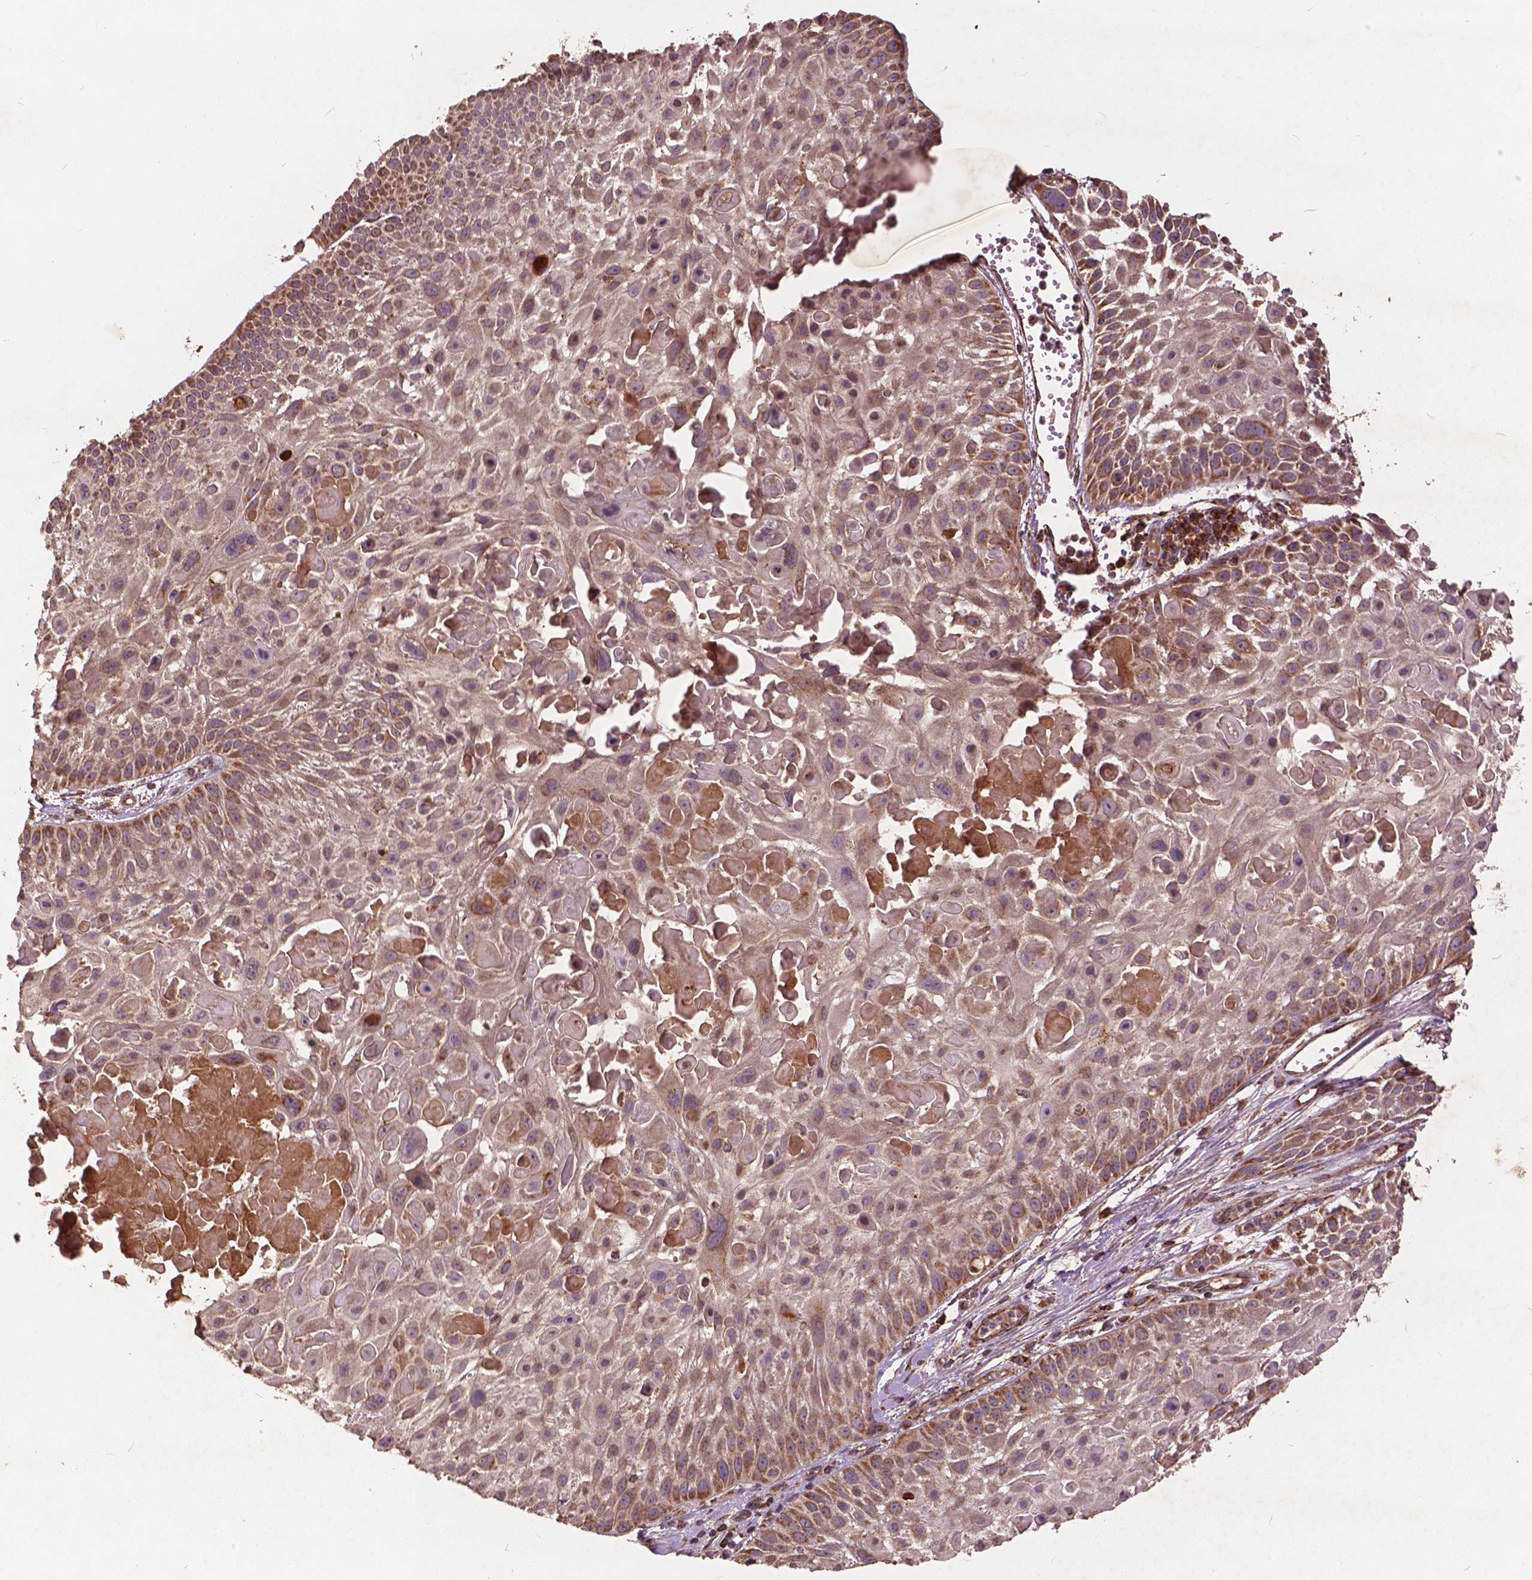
{"staining": {"intensity": "moderate", "quantity": "25%-75%", "location": "cytoplasmic/membranous"}, "tissue": "skin cancer", "cell_type": "Tumor cells", "image_type": "cancer", "snomed": [{"axis": "morphology", "description": "Squamous cell carcinoma, NOS"}, {"axis": "topography", "description": "Skin"}, {"axis": "topography", "description": "Anal"}], "caption": "Brown immunohistochemical staining in human skin squamous cell carcinoma exhibits moderate cytoplasmic/membranous expression in approximately 25%-75% of tumor cells. Nuclei are stained in blue.", "gene": "UBXN2A", "patient": {"sex": "female", "age": 75}}